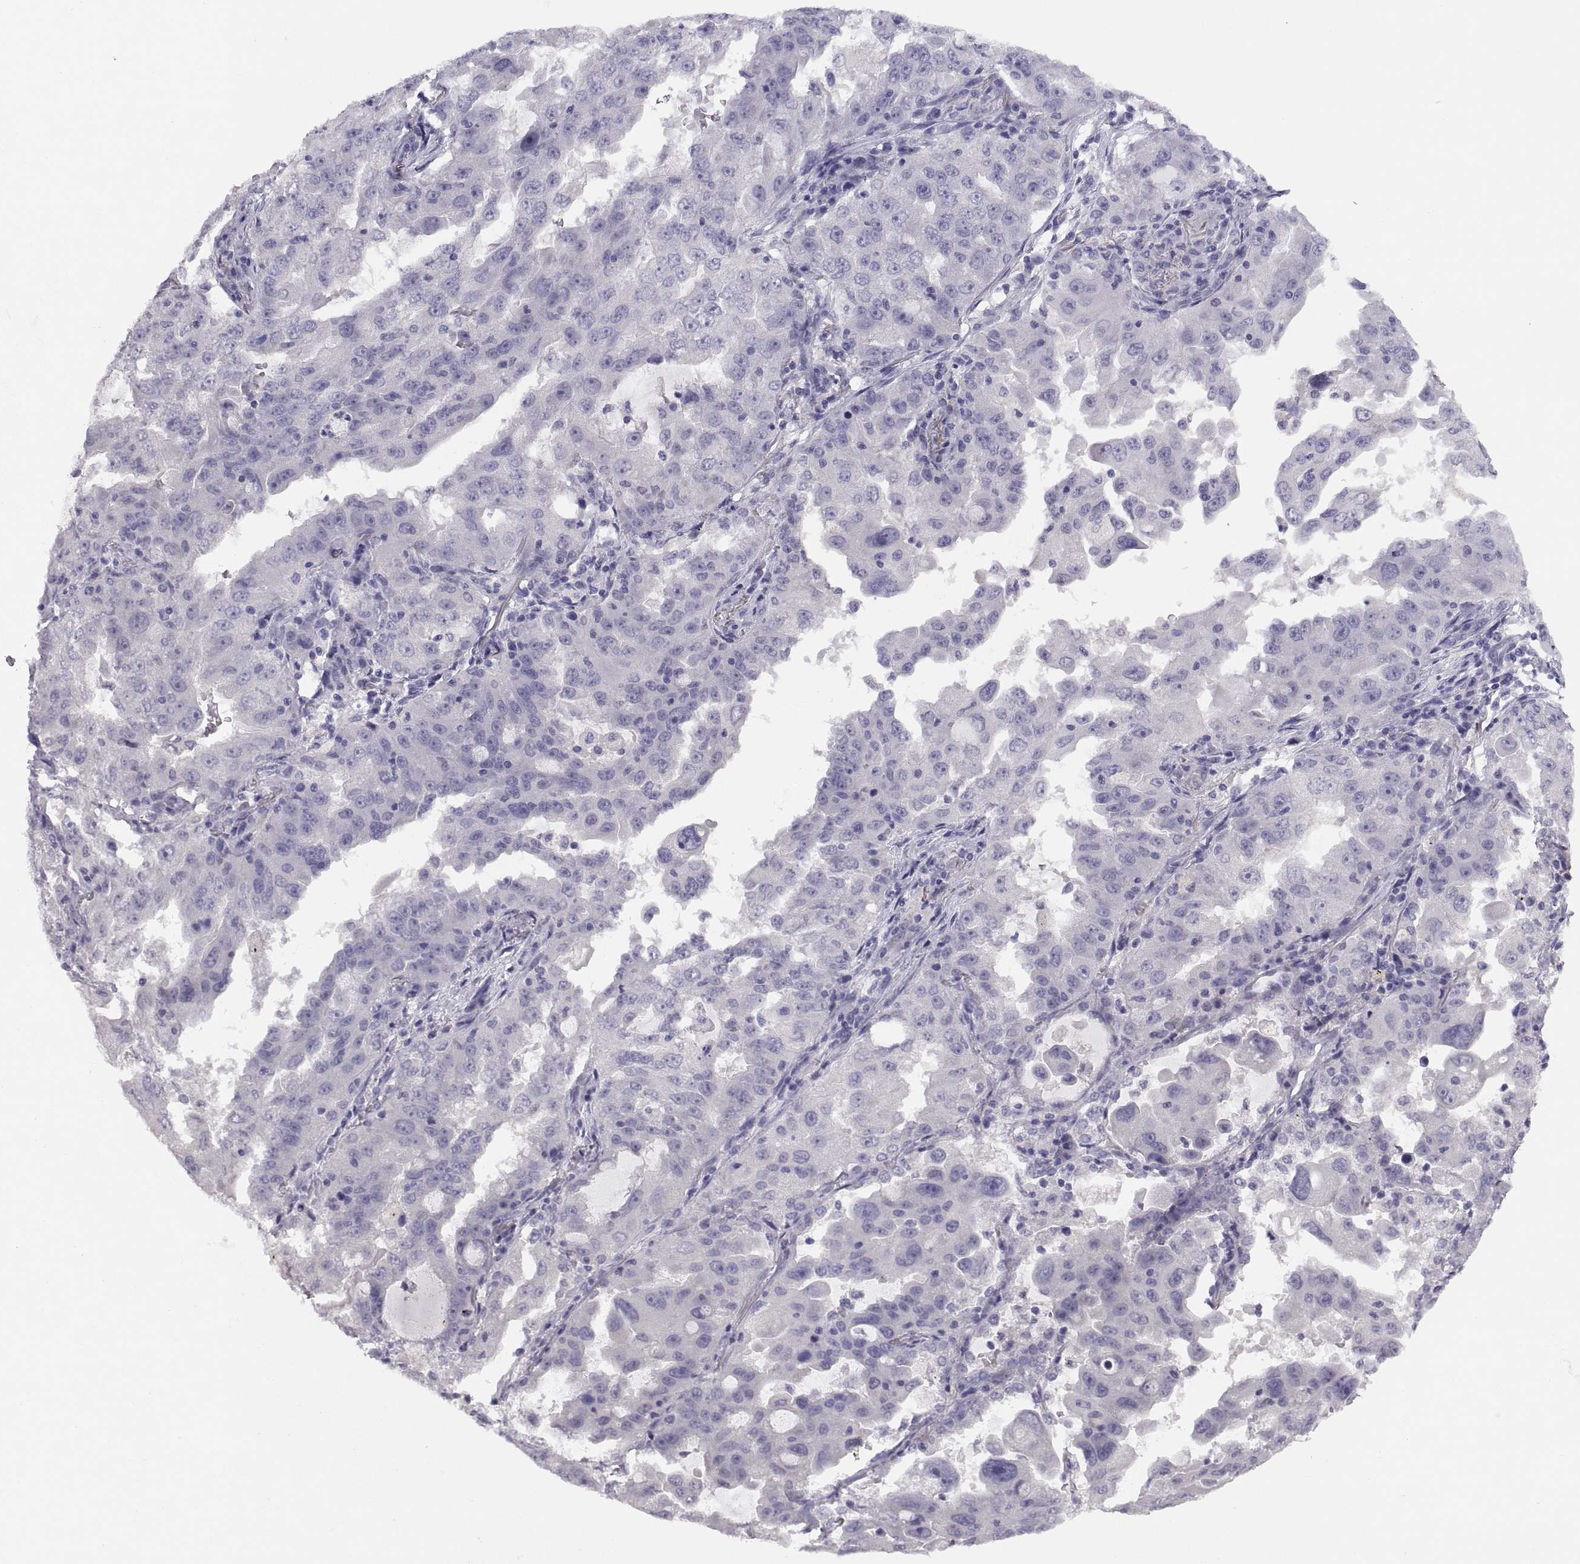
{"staining": {"intensity": "negative", "quantity": "none", "location": "none"}, "tissue": "lung cancer", "cell_type": "Tumor cells", "image_type": "cancer", "snomed": [{"axis": "morphology", "description": "Adenocarcinoma, NOS"}, {"axis": "topography", "description": "Lung"}], "caption": "Human lung cancer (adenocarcinoma) stained for a protein using IHC displays no staining in tumor cells.", "gene": "STRC", "patient": {"sex": "female", "age": 61}}